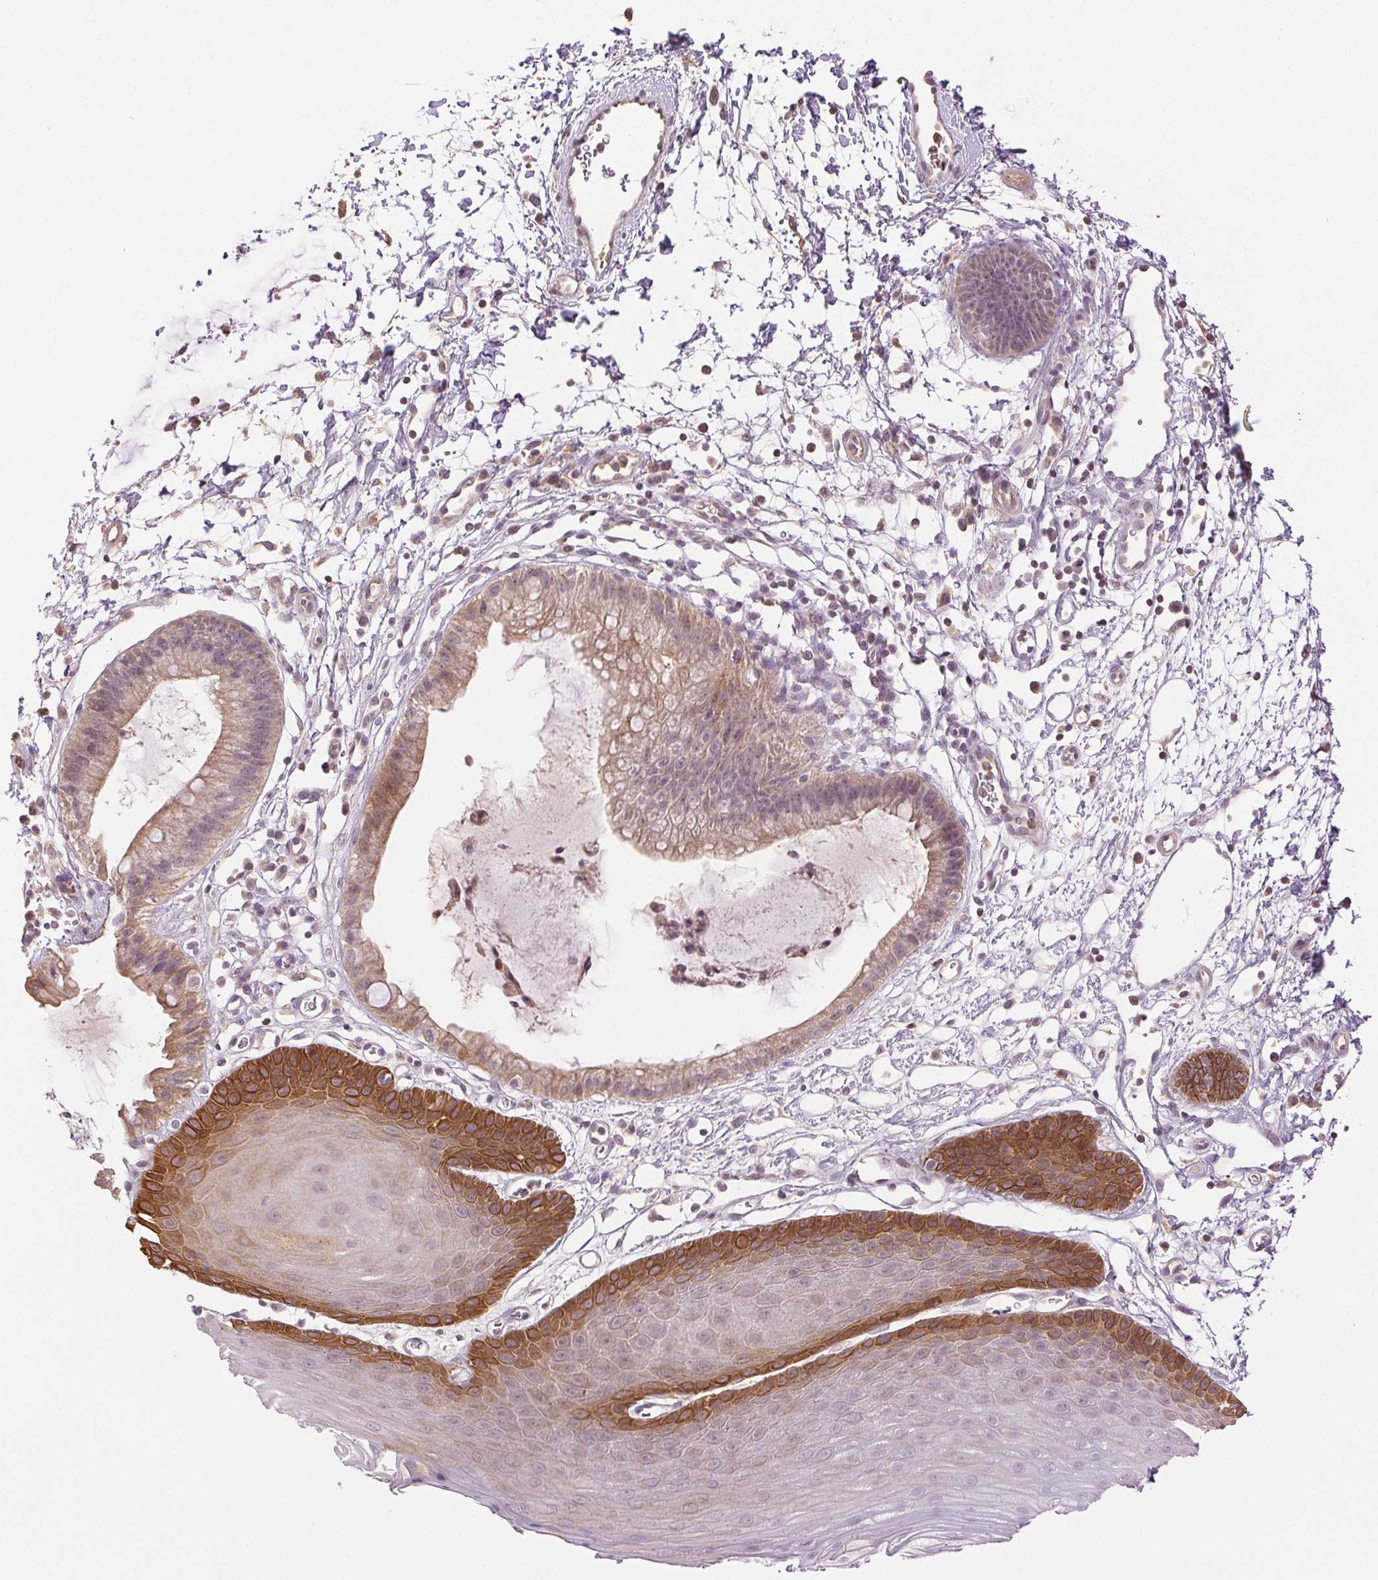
{"staining": {"intensity": "strong", "quantity": "25%-75%", "location": "cytoplasmic/membranous"}, "tissue": "skin", "cell_type": "Epidermal cells", "image_type": "normal", "snomed": [{"axis": "morphology", "description": "Normal tissue, NOS"}, {"axis": "topography", "description": "Anal"}], "caption": "Skin stained with a brown dye reveals strong cytoplasmic/membranous positive positivity in about 25%-75% of epidermal cells.", "gene": "TMEM253", "patient": {"sex": "male", "age": 53}}